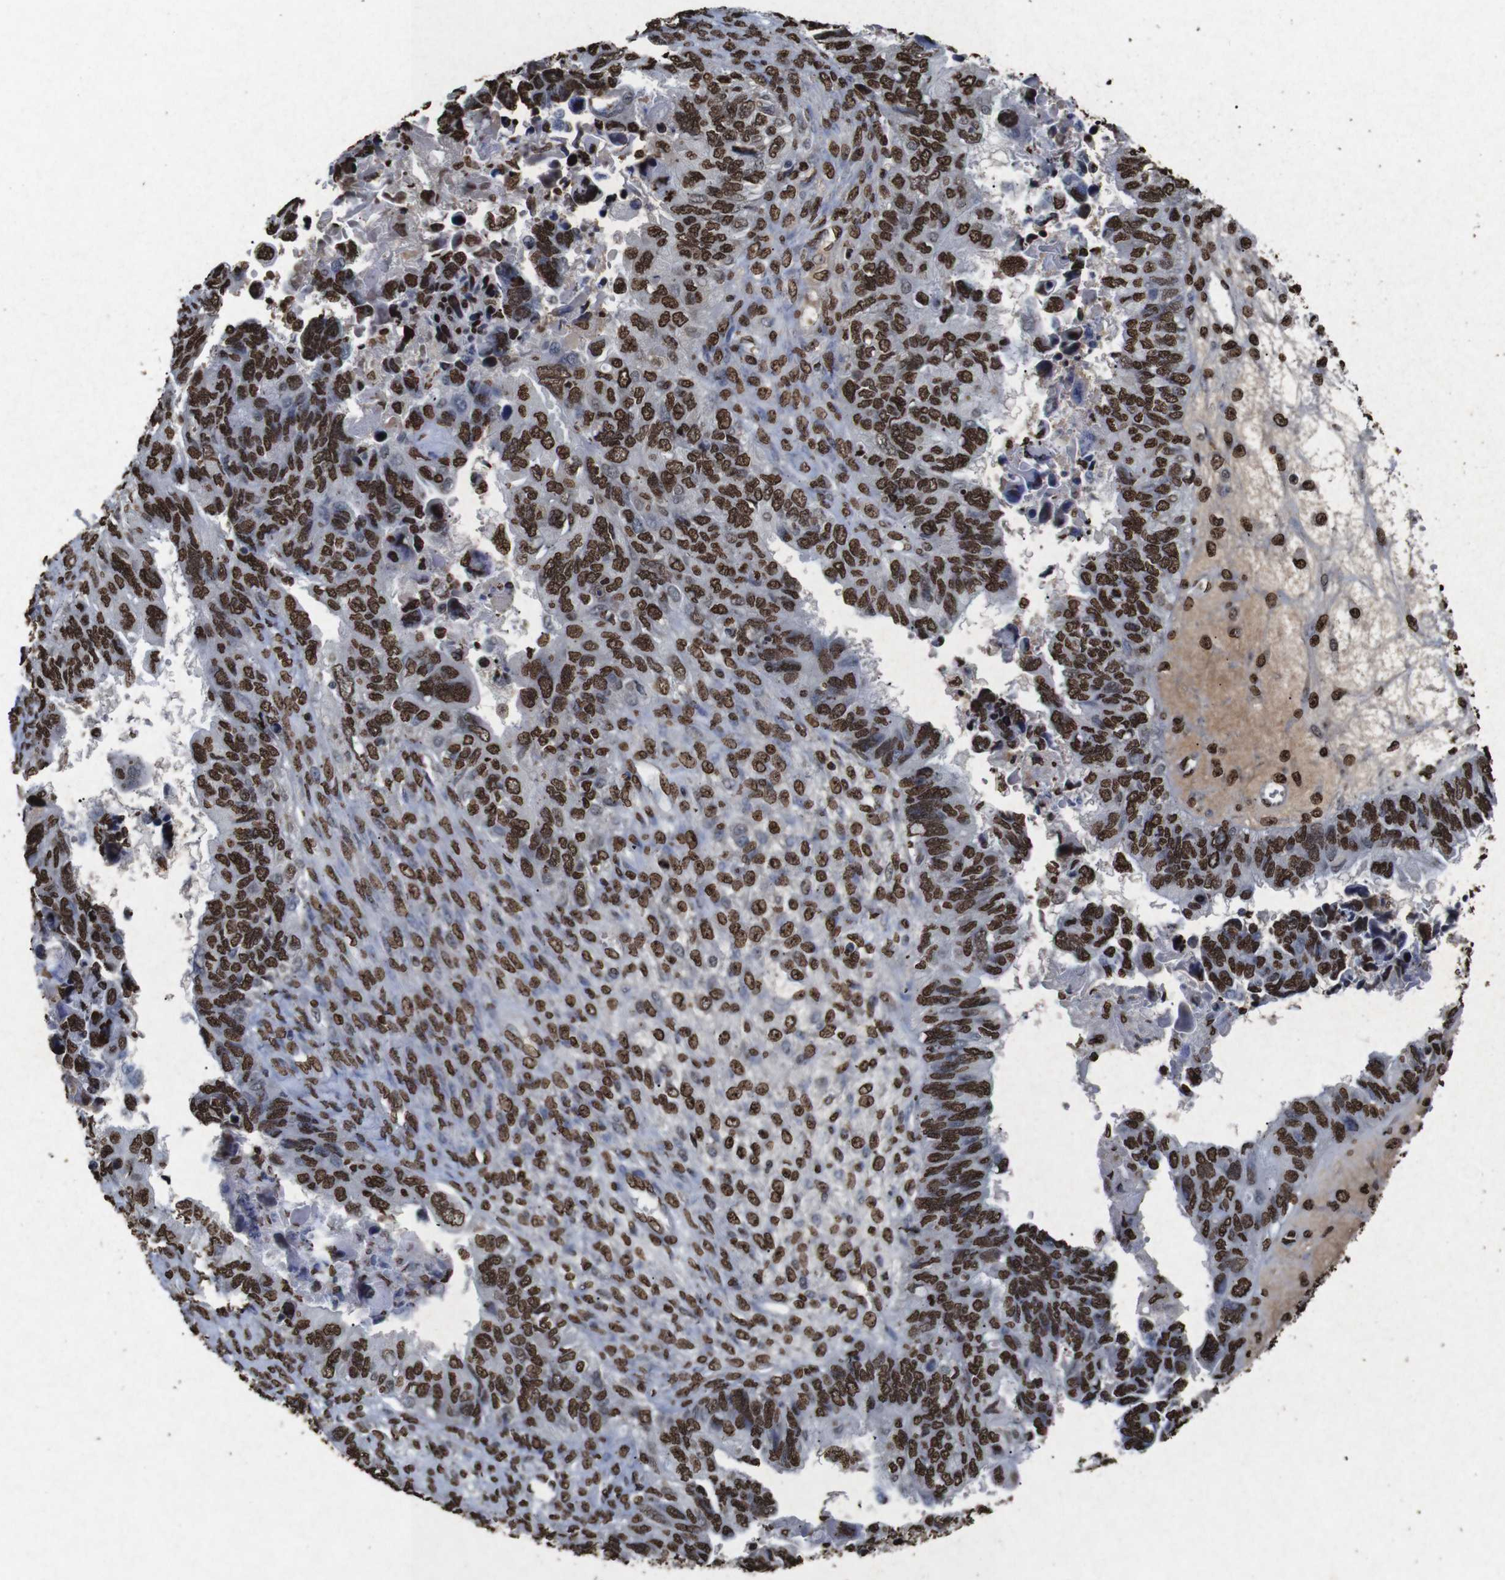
{"staining": {"intensity": "strong", "quantity": ">75%", "location": "nuclear"}, "tissue": "ovarian cancer", "cell_type": "Tumor cells", "image_type": "cancer", "snomed": [{"axis": "morphology", "description": "Cystadenocarcinoma, serous, NOS"}, {"axis": "topography", "description": "Ovary"}], "caption": "An immunohistochemistry micrograph of neoplastic tissue is shown. Protein staining in brown shows strong nuclear positivity in ovarian cancer (serous cystadenocarcinoma) within tumor cells.", "gene": "MDM2", "patient": {"sex": "female", "age": 79}}